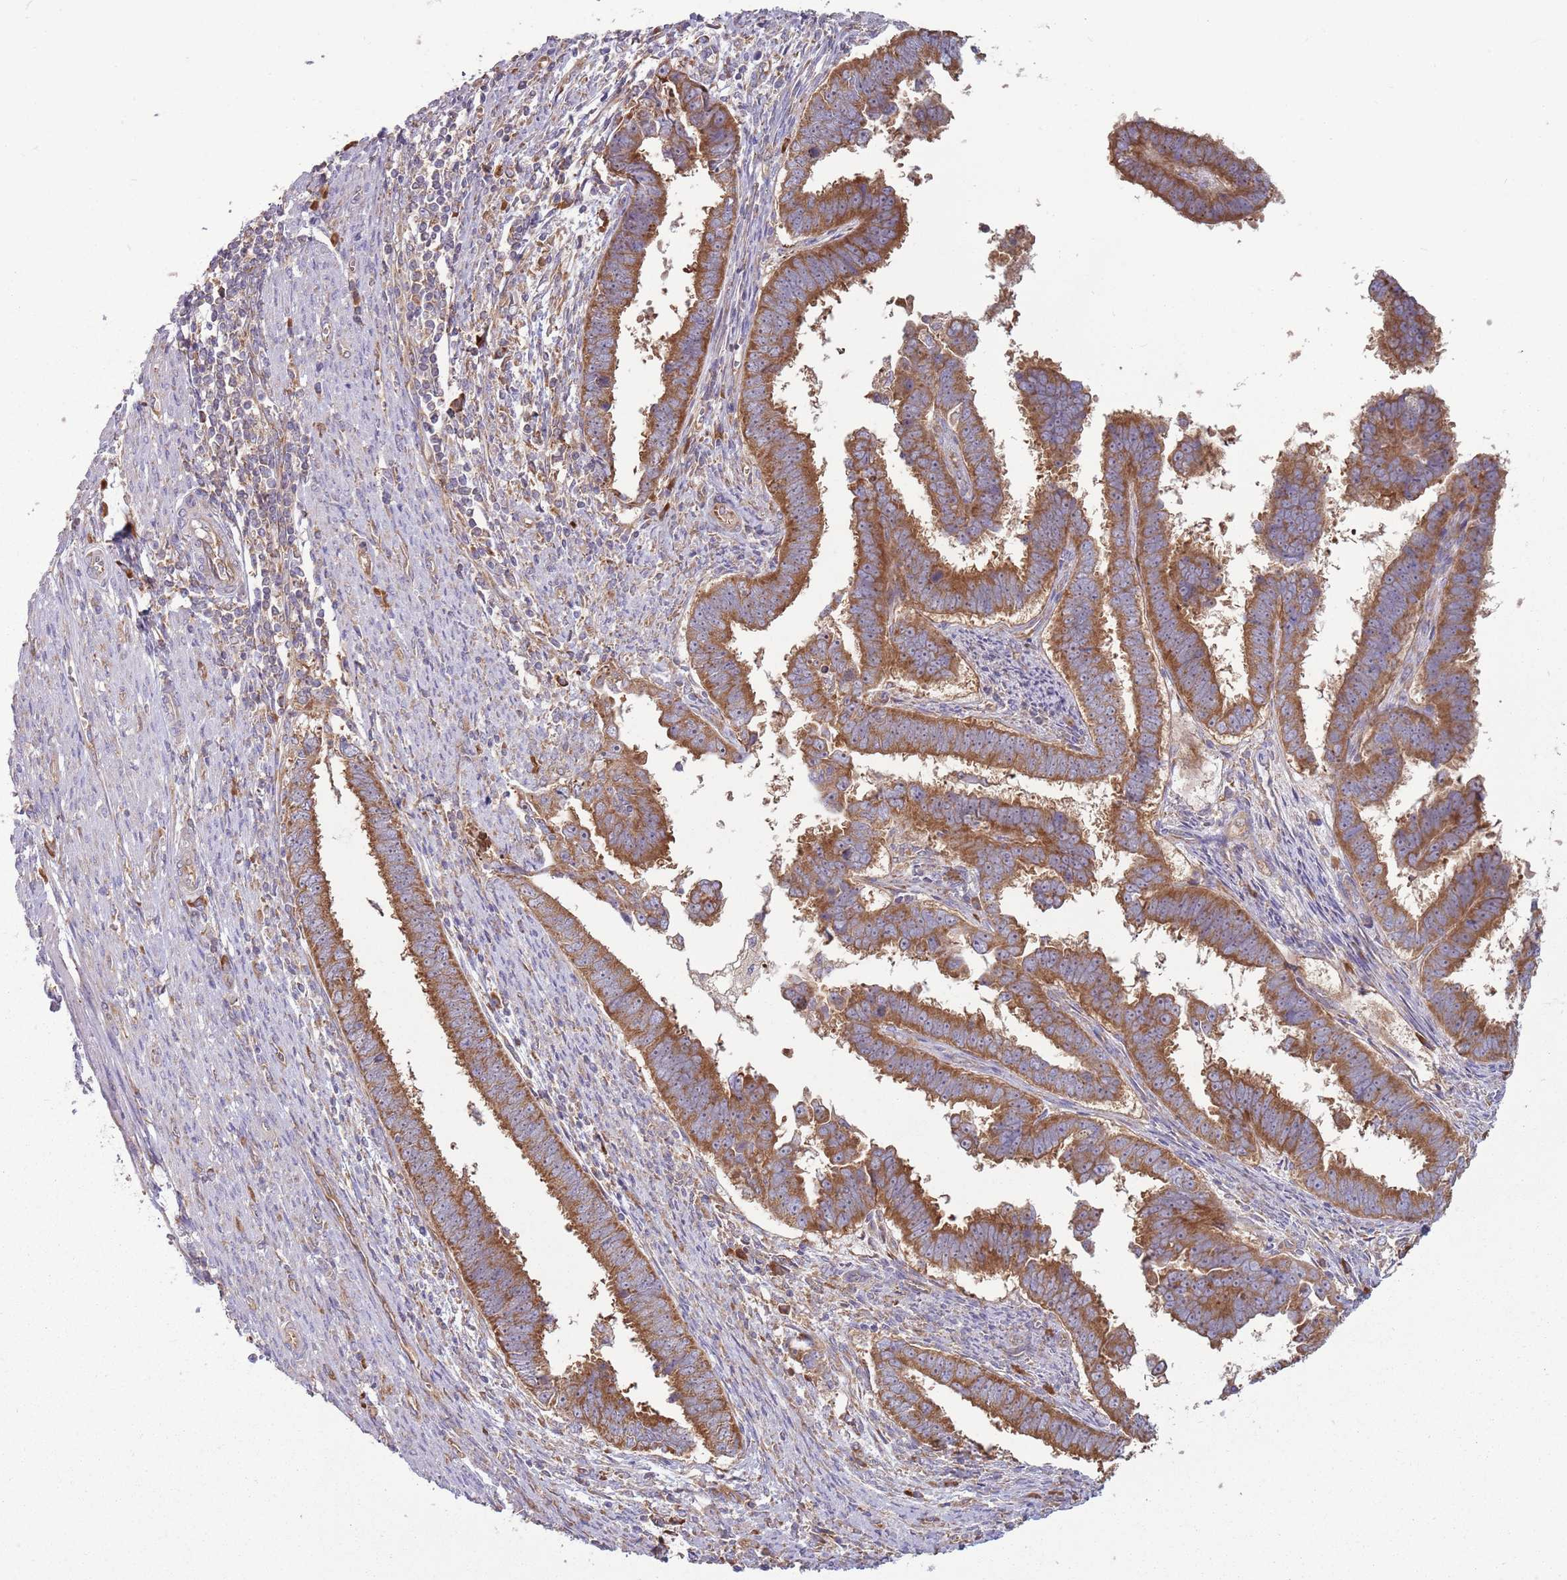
{"staining": {"intensity": "strong", "quantity": ">75%", "location": "cytoplasmic/membranous"}, "tissue": "endometrial cancer", "cell_type": "Tumor cells", "image_type": "cancer", "snomed": [{"axis": "morphology", "description": "Adenocarcinoma, NOS"}, {"axis": "topography", "description": "Endometrium"}], "caption": "Brown immunohistochemical staining in human adenocarcinoma (endometrial) demonstrates strong cytoplasmic/membranous expression in approximately >75% of tumor cells.", "gene": "RPL17-C18orf32", "patient": {"sex": "female", "age": 75}}